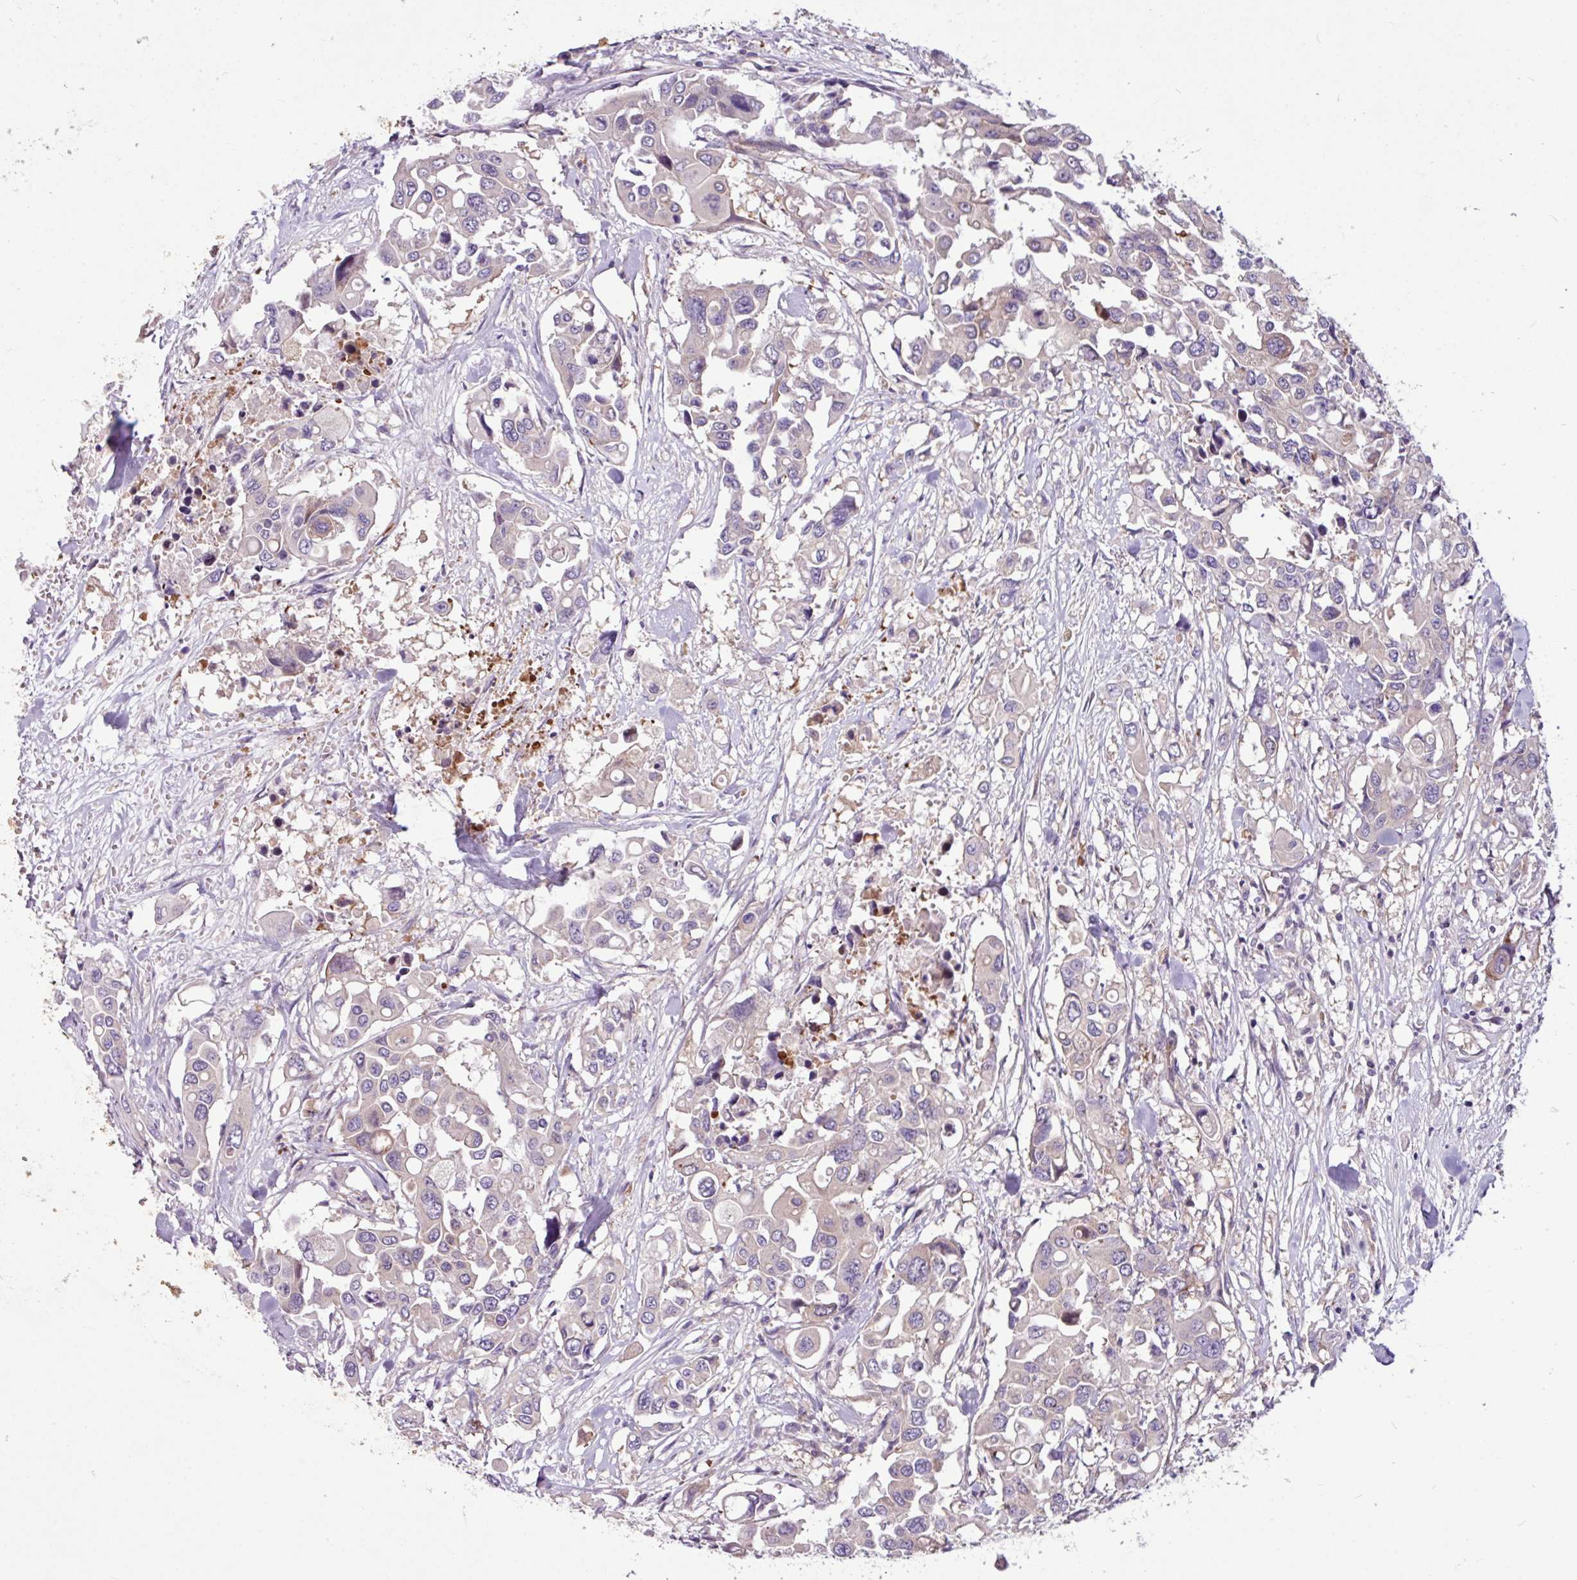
{"staining": {"intensity": "negative", "quantity": "none", "location": "none"}, "tissue": "colorectal cancer", "cell_type": "Tumor cells", "image_type": "cancer", "snomed": [{"axis": "morphology", "description": "Adenocarcinoma, NOS"}, {"axis": "topography", "description": "Colon"}], "caption": "A photomicrograph of human colorectal adenocarcinoma is negative for staining in tumor cells.", "gene": "MROH2A", "patient": {"sex": "male", "age": 77}}